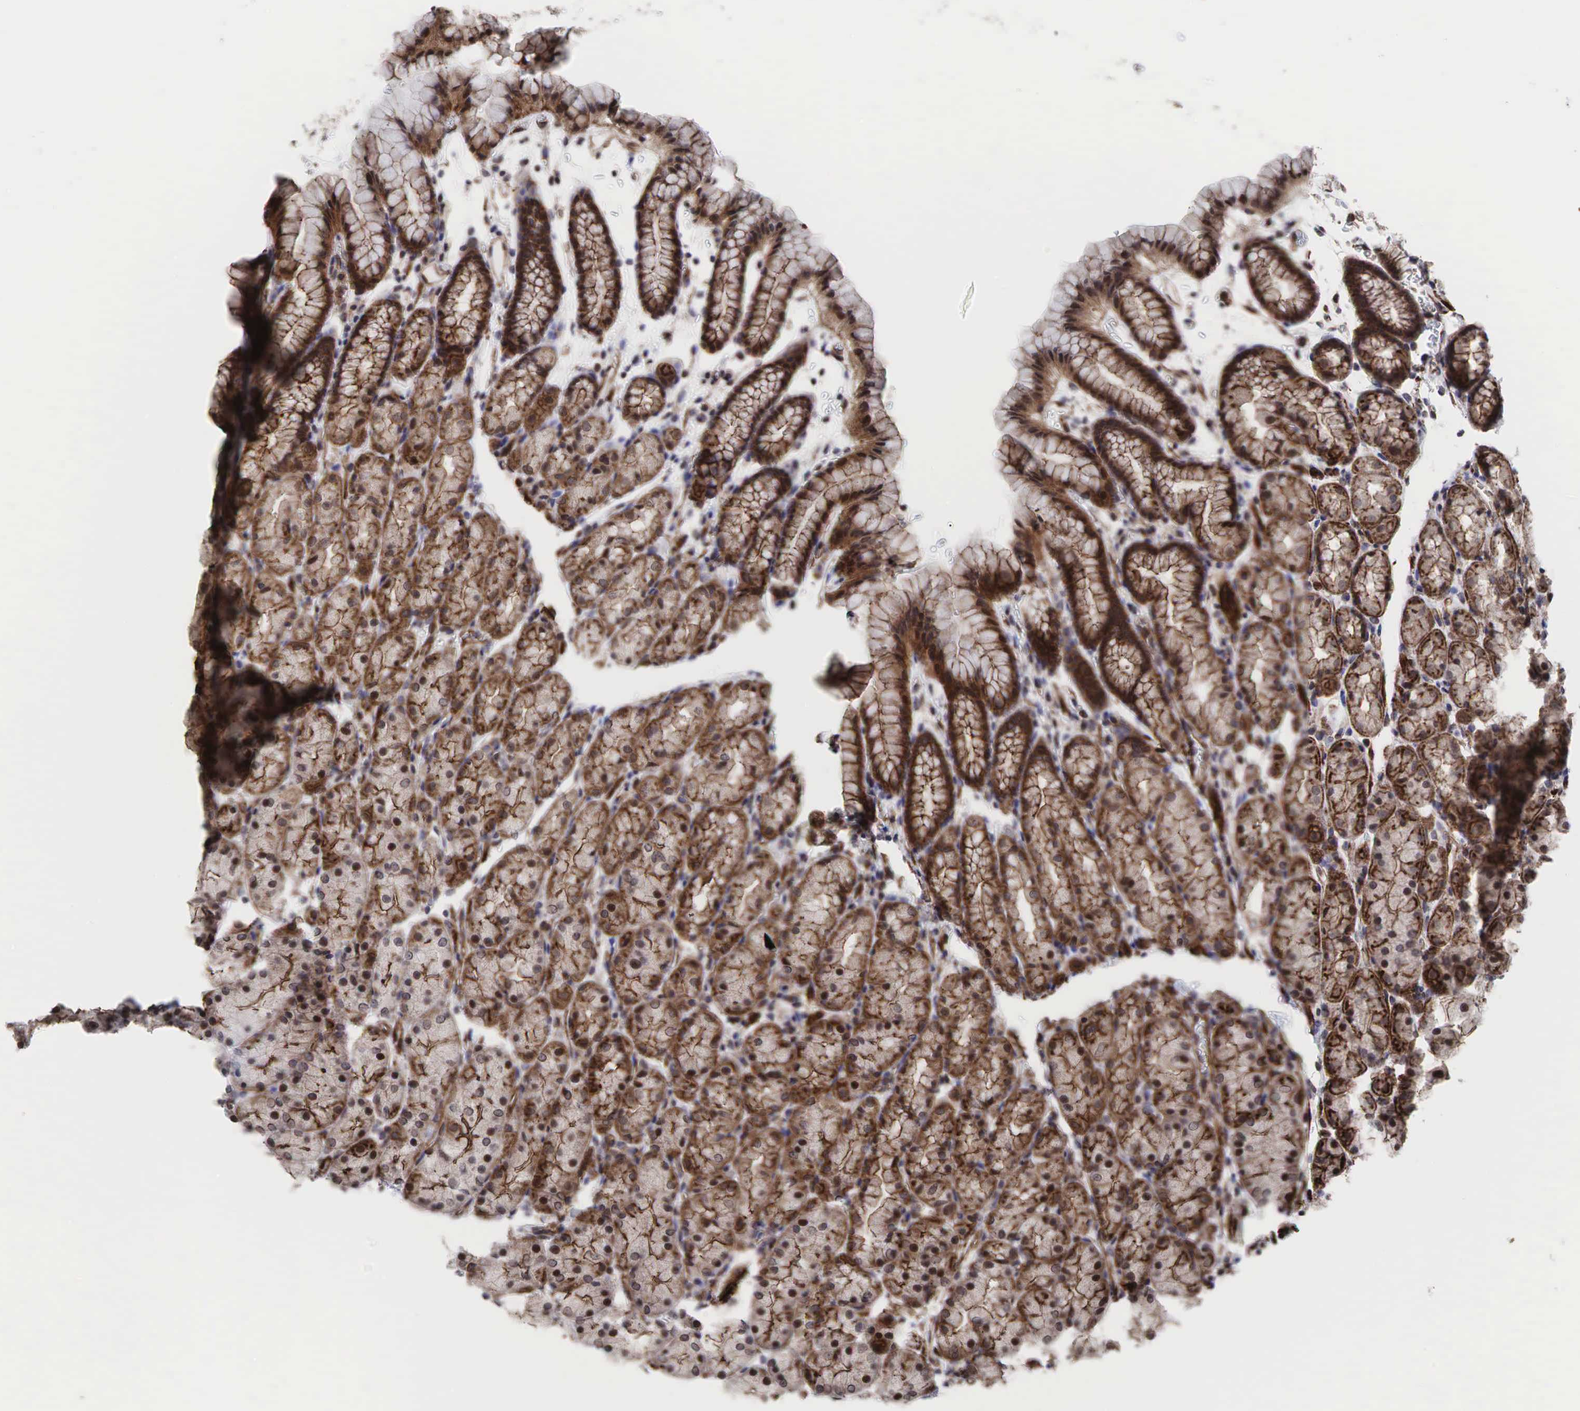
{"staining": {"intensity": "strong", "quantity": ">75%", "location": "cytoplasmic/membranous"}, "tissue": "stomach", "cell_type": "Glandular cells", "image_type": "normal", "snomed": [{"axis": "morphology", "description": "Adenocarcinoma, NOS"}, {"axis": "topography", "description": "Stomach, upper"}], "caption": "Normal stomach exhibits strong cytoplasmic/membranous staining in approximately >75% of glandular cells, visualized by immunohistochemistry. The protein is stained brown, and the nuclei are stained in blue (DAB IHC with brightfield microscopy, high magnification).", "gene": "GPRASP1", "patient": {"sex": "male", "age": 47}}